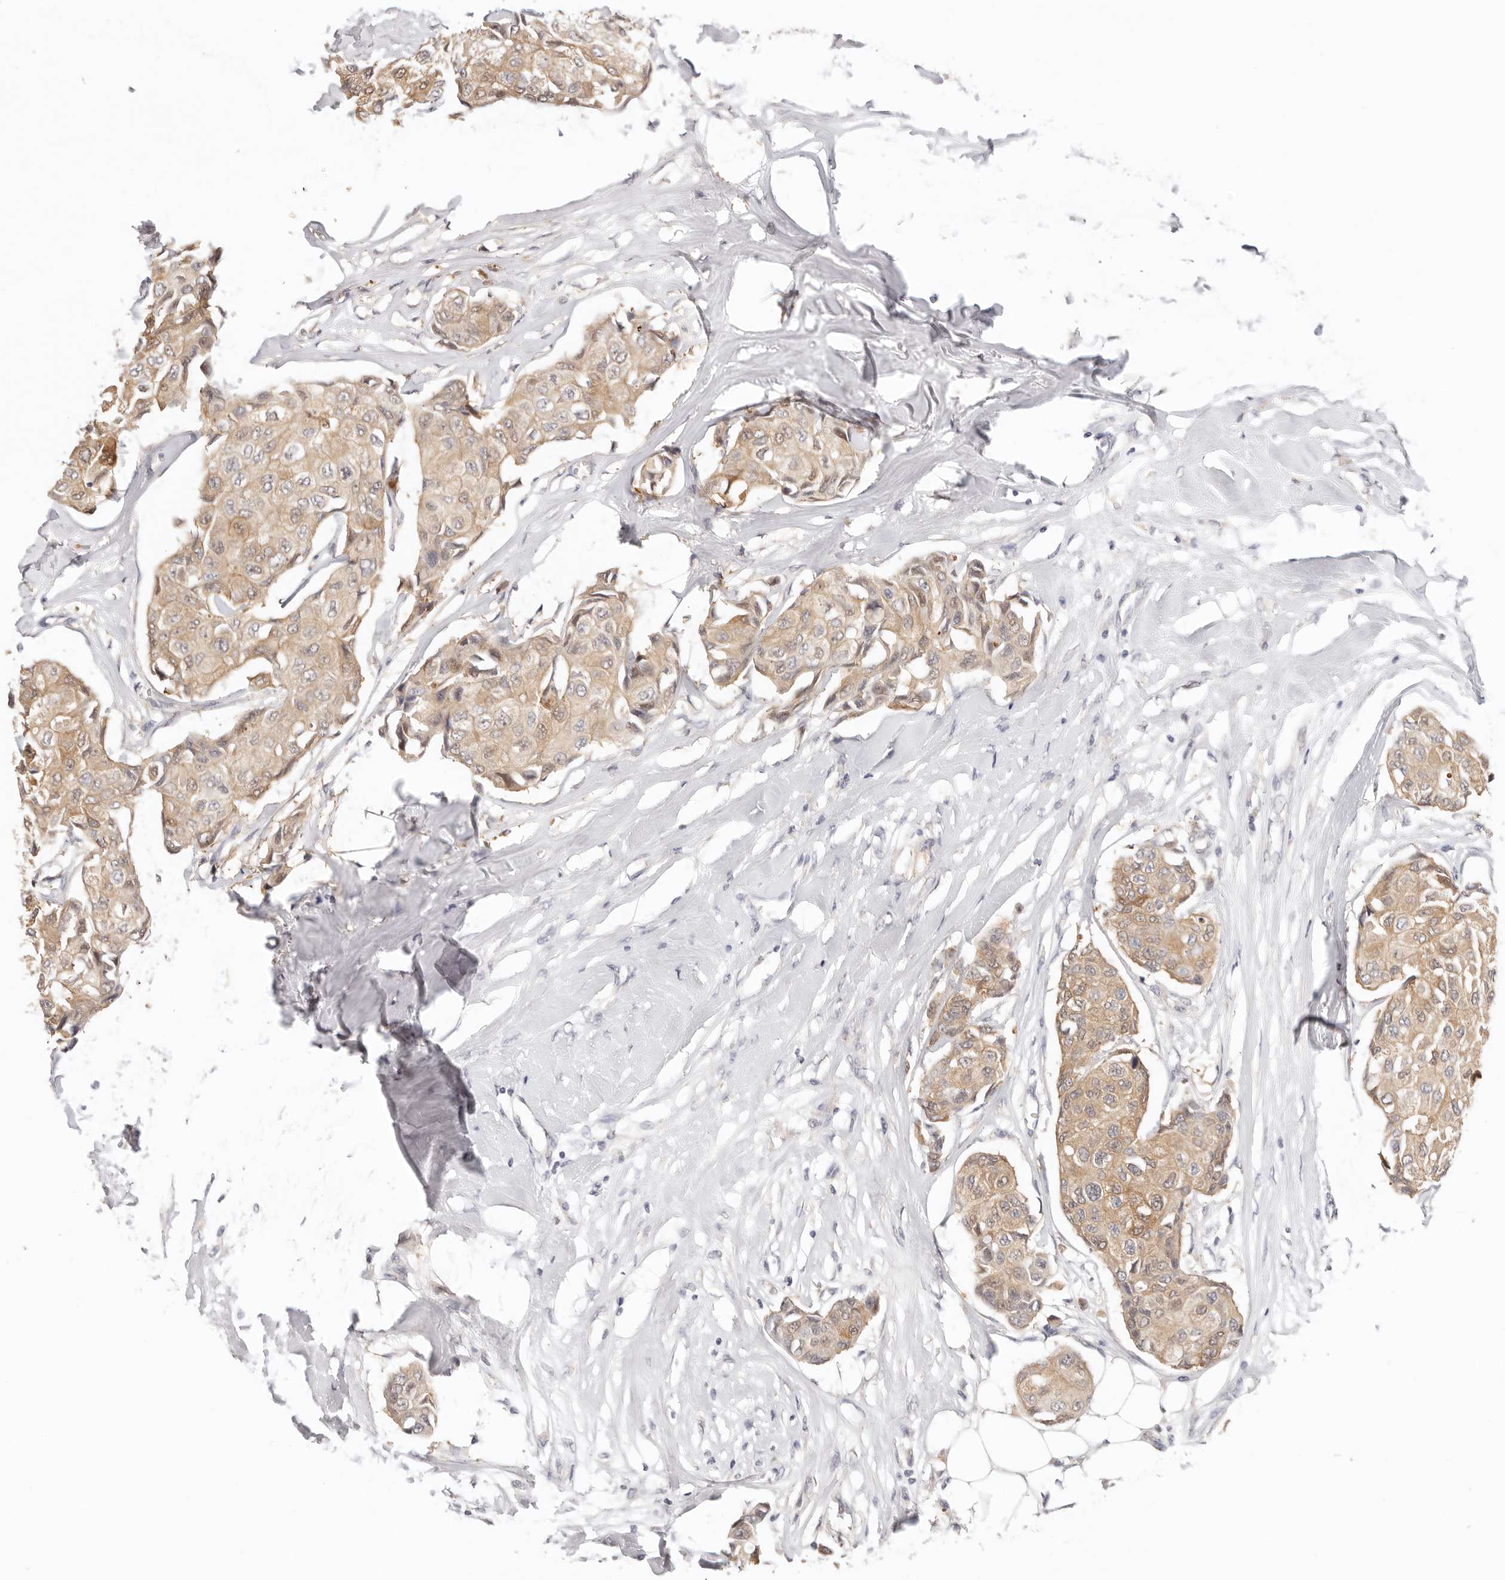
{"staining": {"intensity": "weak", "quantity": ">75%", "location": "cytoplasmic/membranous"}, "tissue": "breast cancer", "cell_type": "Tumor cells", "image_type": "cancer", "snomed": [{"axis": "morphology", "description": "Duct carcinoma"}, {"axis": "topography", "description": "Breast"}], "caption": "High-power microscopy captured an immunohistochemistry micrograph of intraductal carcinoma (breast), revealing weak cytoplasmic/membranous expression in approximately >75% of tumor cells. The staining was performed using DAB (3,3'-diaminobenzidine) to visualize the protein expression in brown, while the nuclei were stained in blue with hematoxylin (Magnification: 20x).", "gene": "GGPS1", "patient": {"sex": "female", "age": 80}}